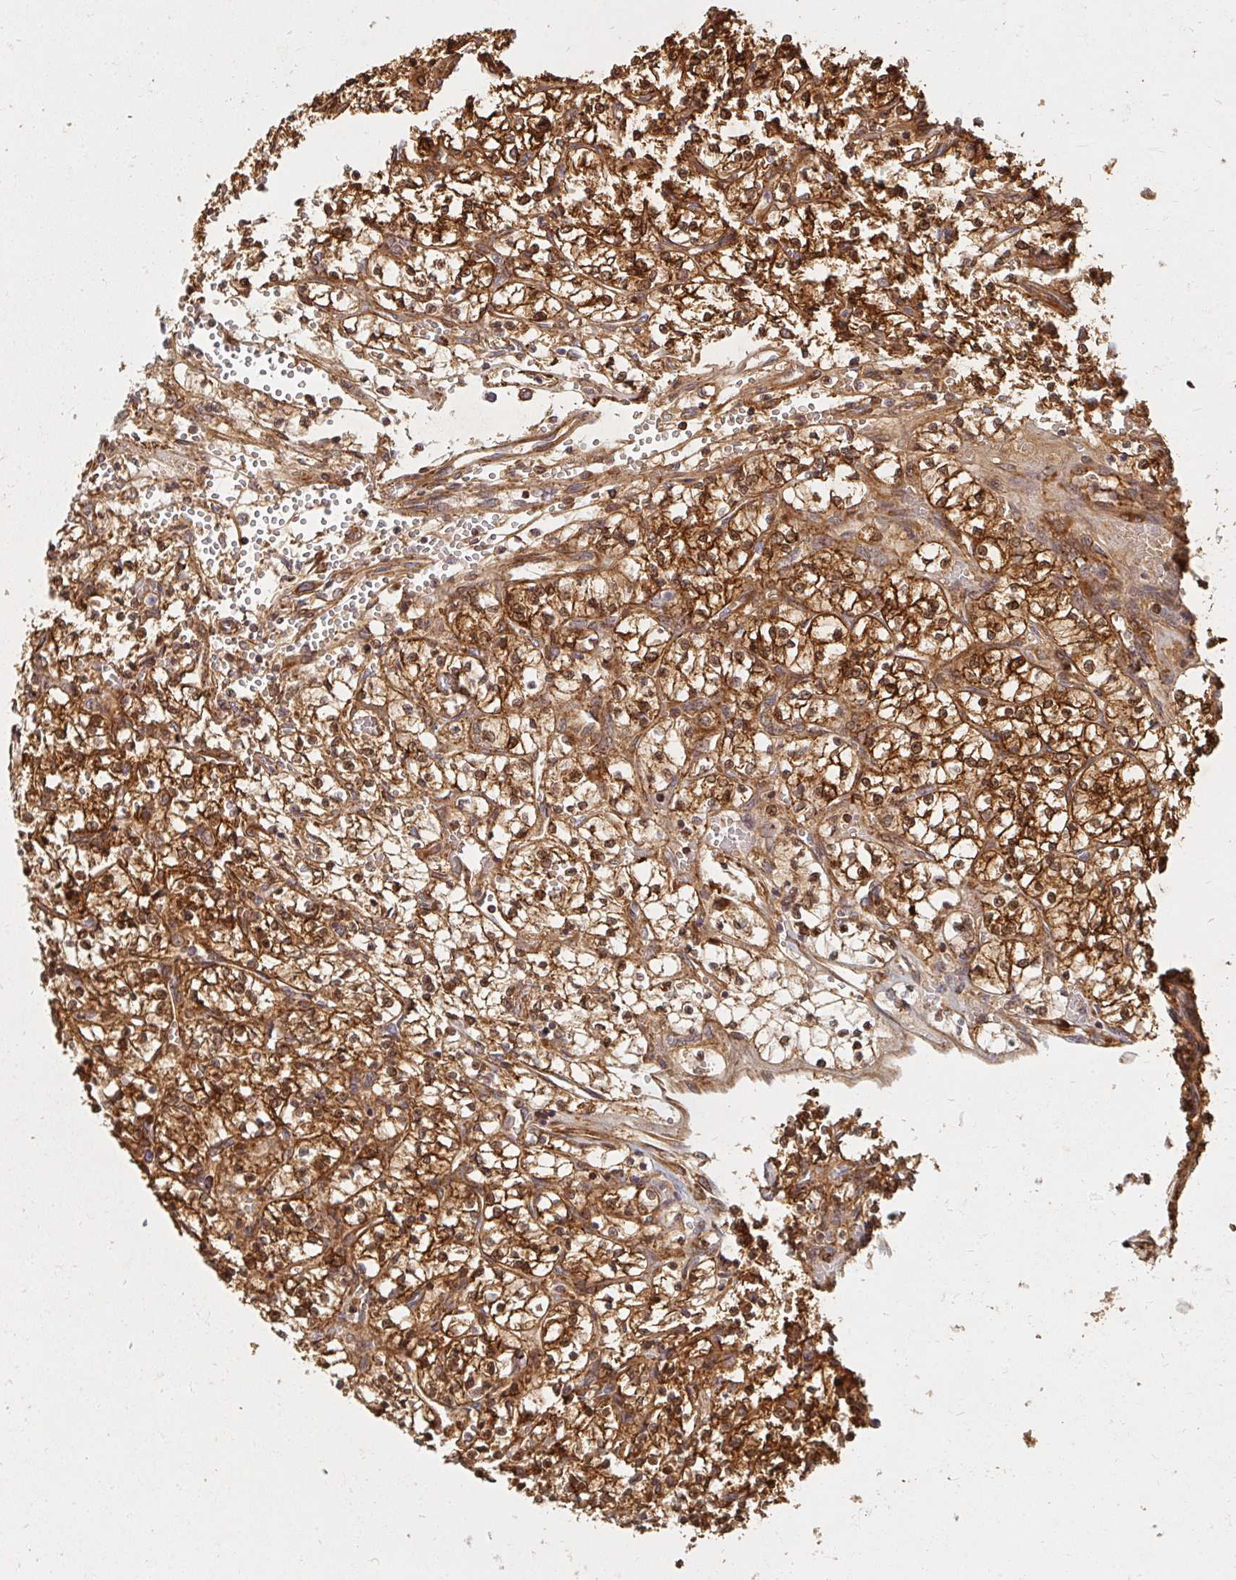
{"staining": {"intensity": "moderate", "quantity": ">75%", "location": "cytoplasmic/membranous,nuclear"}, "tissue": "renal cancer", "cell_type": "Tumor cells", "image_type": "cancer", "snomed": [{"axis": "morphology", "description": "Adenocarcinoma, NOS"}, {"axis": "topography", "description": "Kidney"}], "caption": "A micrograph of renal cancer stained for a protein displays moderate cytoplasmic/membranous and nuclear brown staining in tumor cells.", "gene": "BTF3", "patient": {"sex": "female", "age": 64}}